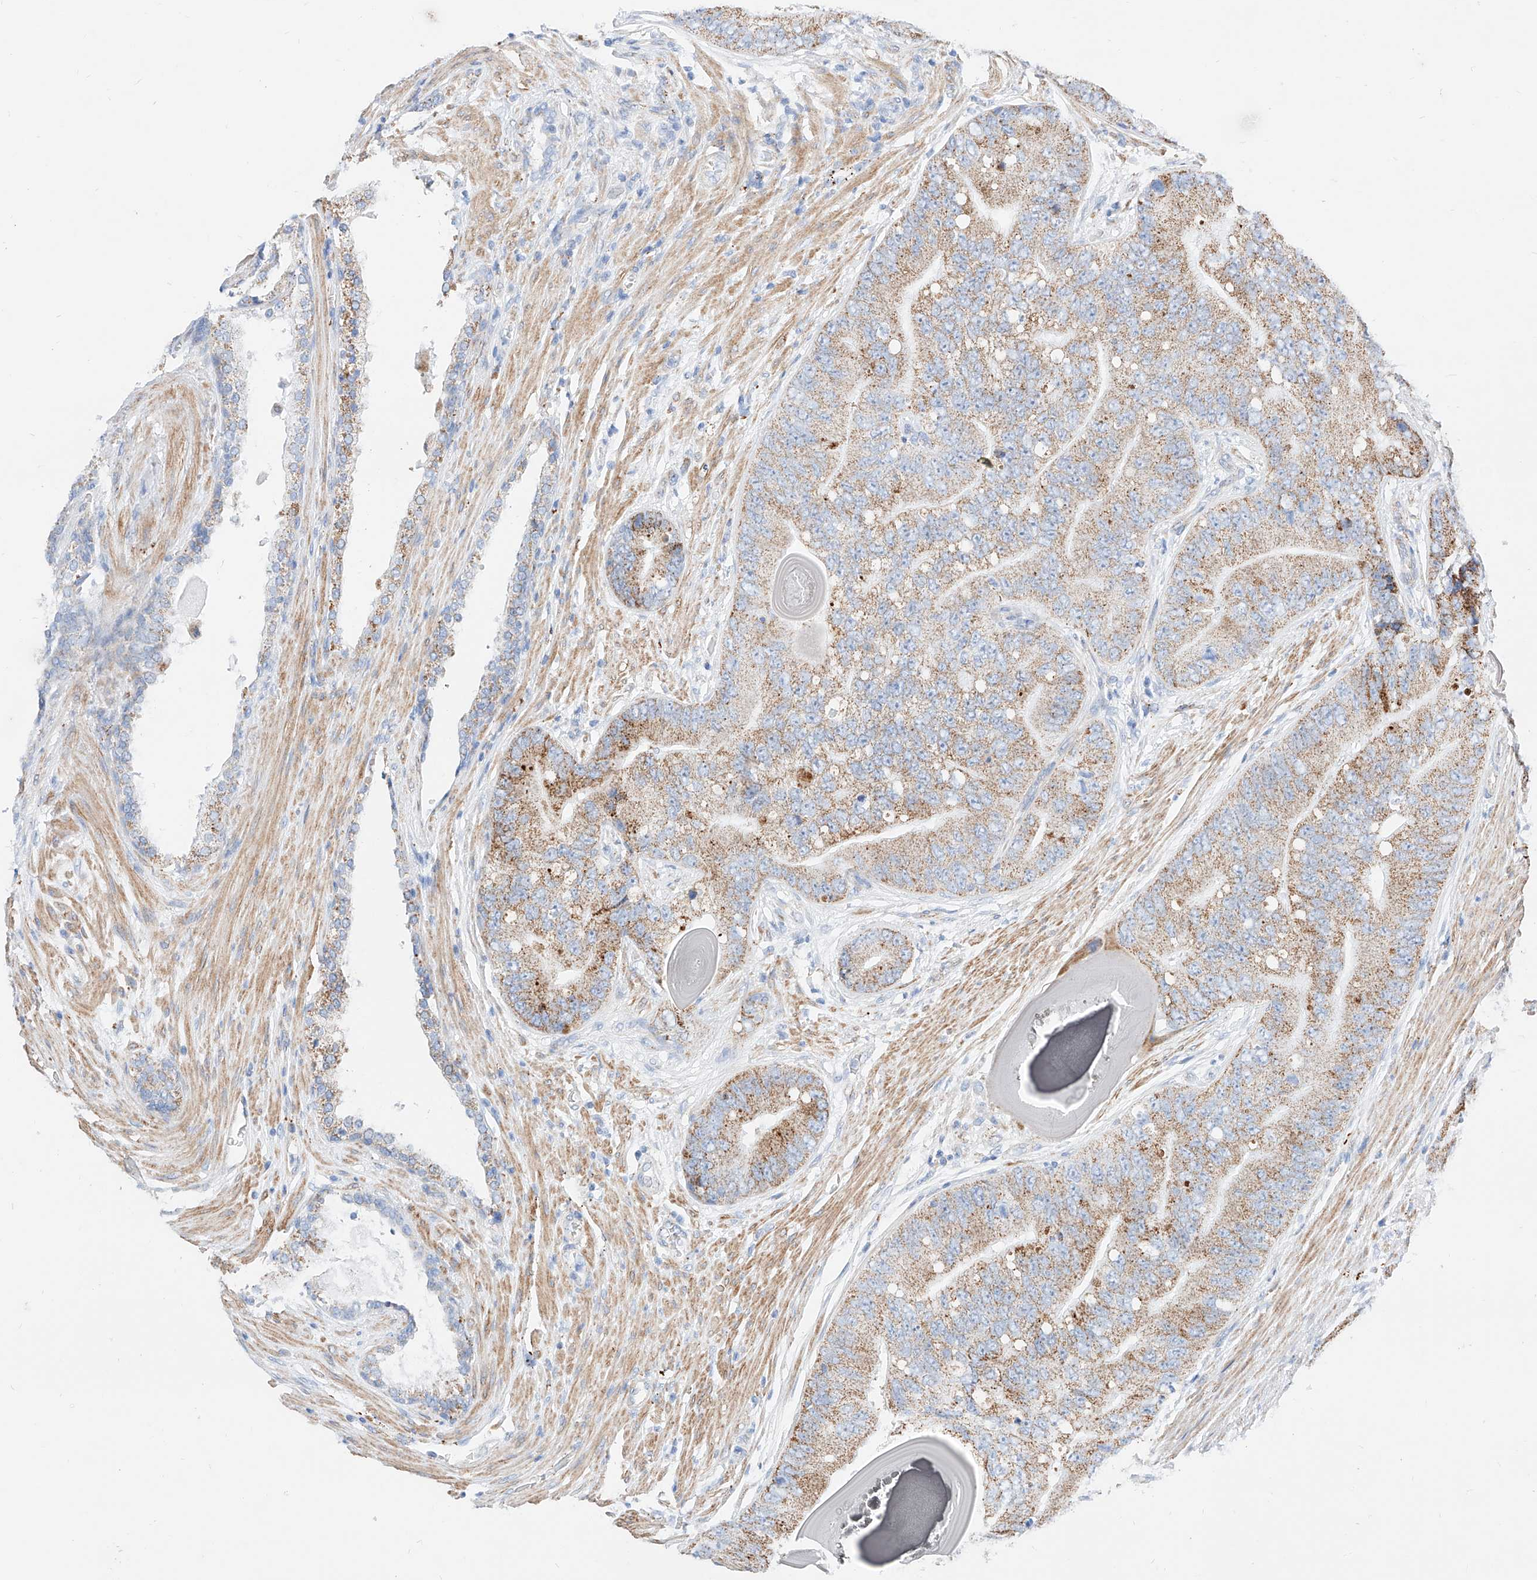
{"staining": {"intensity": "moderate", "quantity": ">75%", "location": "cytoplasmic/membranous"}, "tissue": "prostate cancer", "cell_type": "Tumor cells", "image_type": "cancer", "snomed": [{"axis": "morphology", "description": "Adenocarcinoma, High grade"}, {"axis": "topography", "description": "Prostate"}], "caption": "Prostate cancer (adenocarcinoma (high-grade)) stained with a protein marker shows moderate staining in tumor cells.", "gene": "C6orf62", "patient": {"sex": "male", "age": 70}}